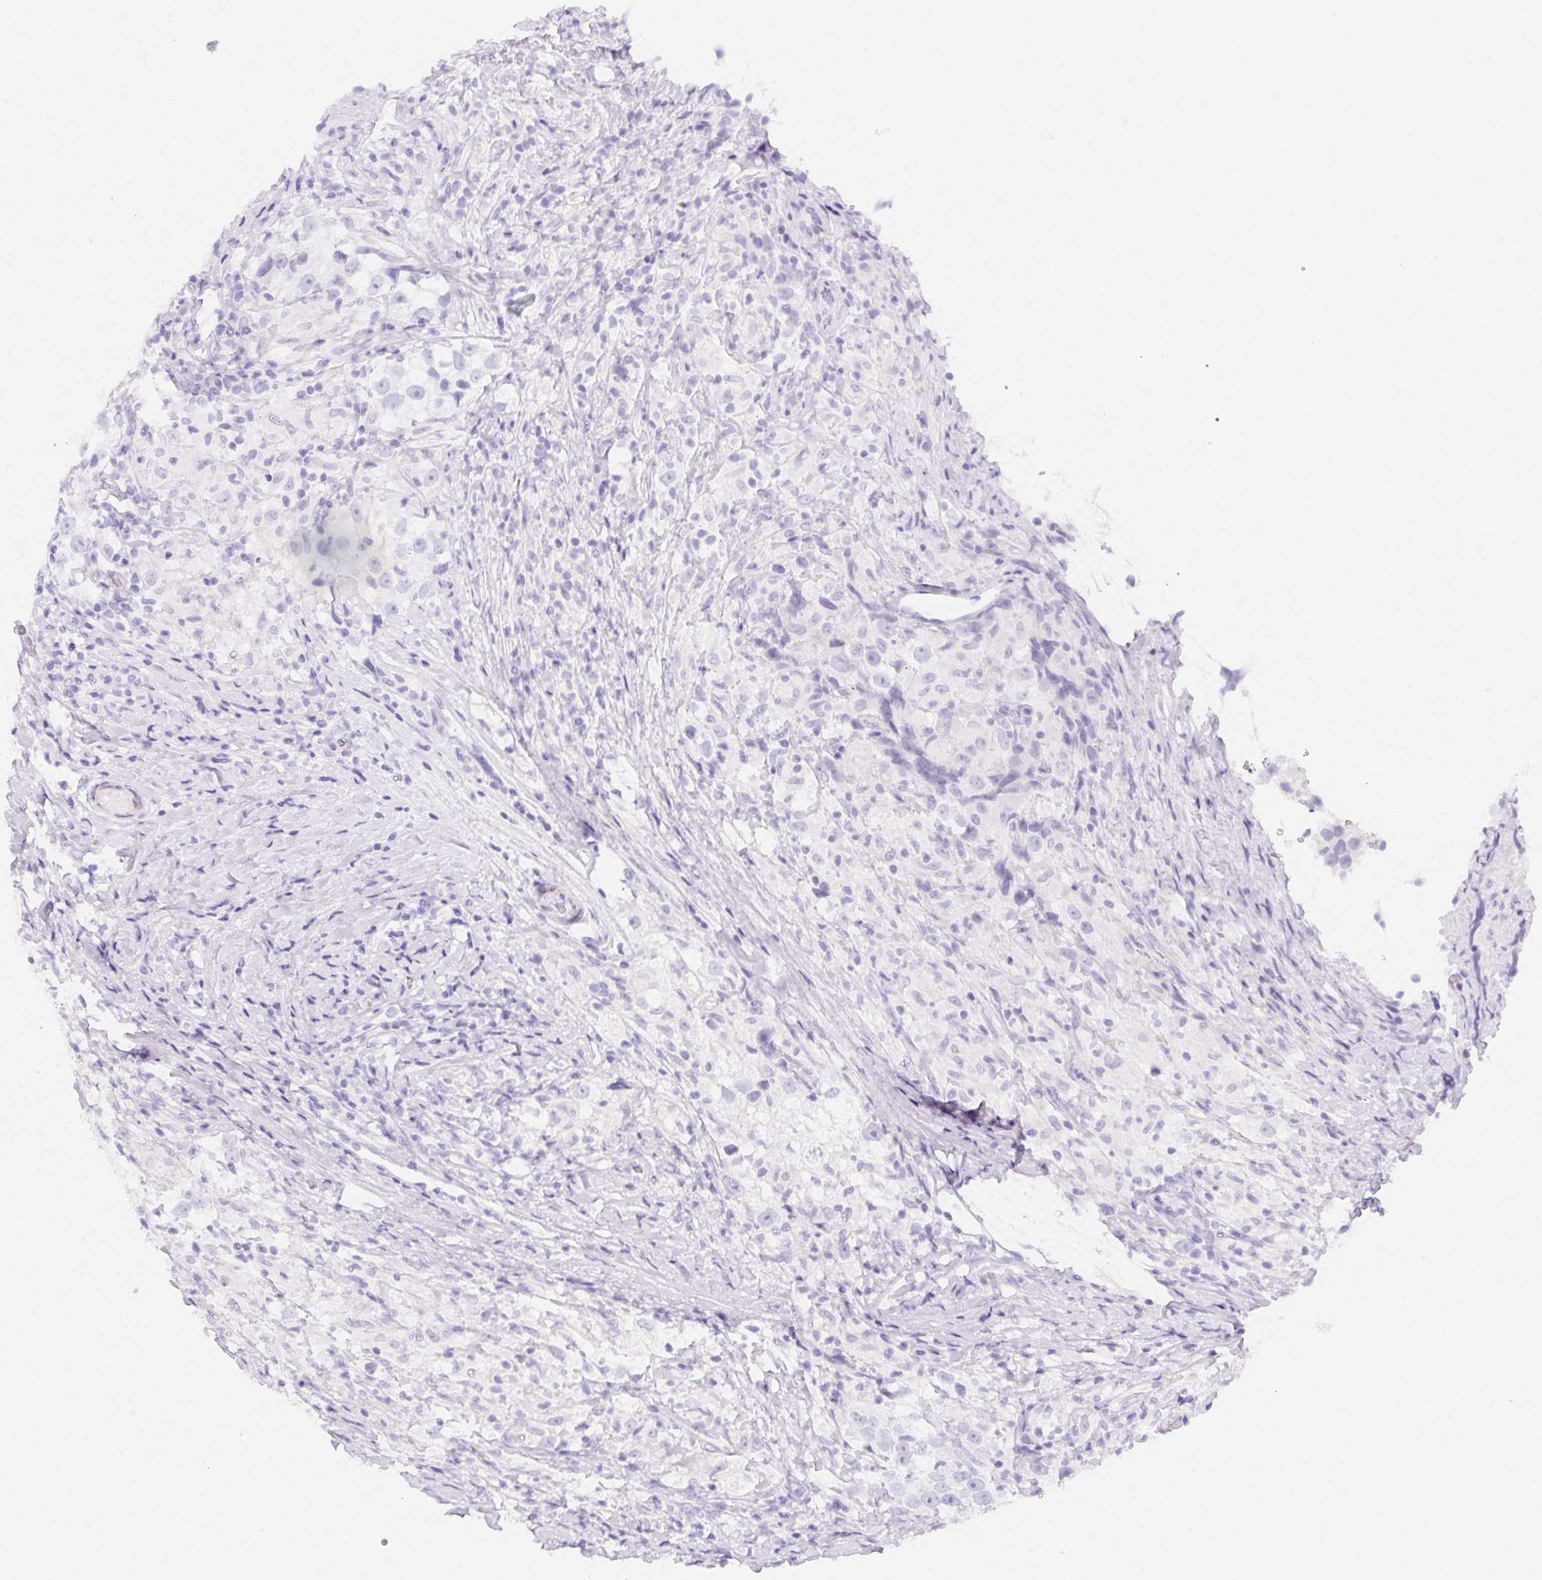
{"staining": {"intensity": "negative", "quantity": "none", "location": "none"}, "tissue": "testis cancer", "cell_type": "Tumor cells", "image_type": "cancer", "snomed": [{"axis": "morphology", "description": "Seminoma, NOS"}, {"axis": "topography", "description": "Testis"}], "caption": "Protein analysis of testis seminoma reveals no significant expression in tumor cells.", "gene": "HRC", "patient": {"sex": "male", "age": 46}}